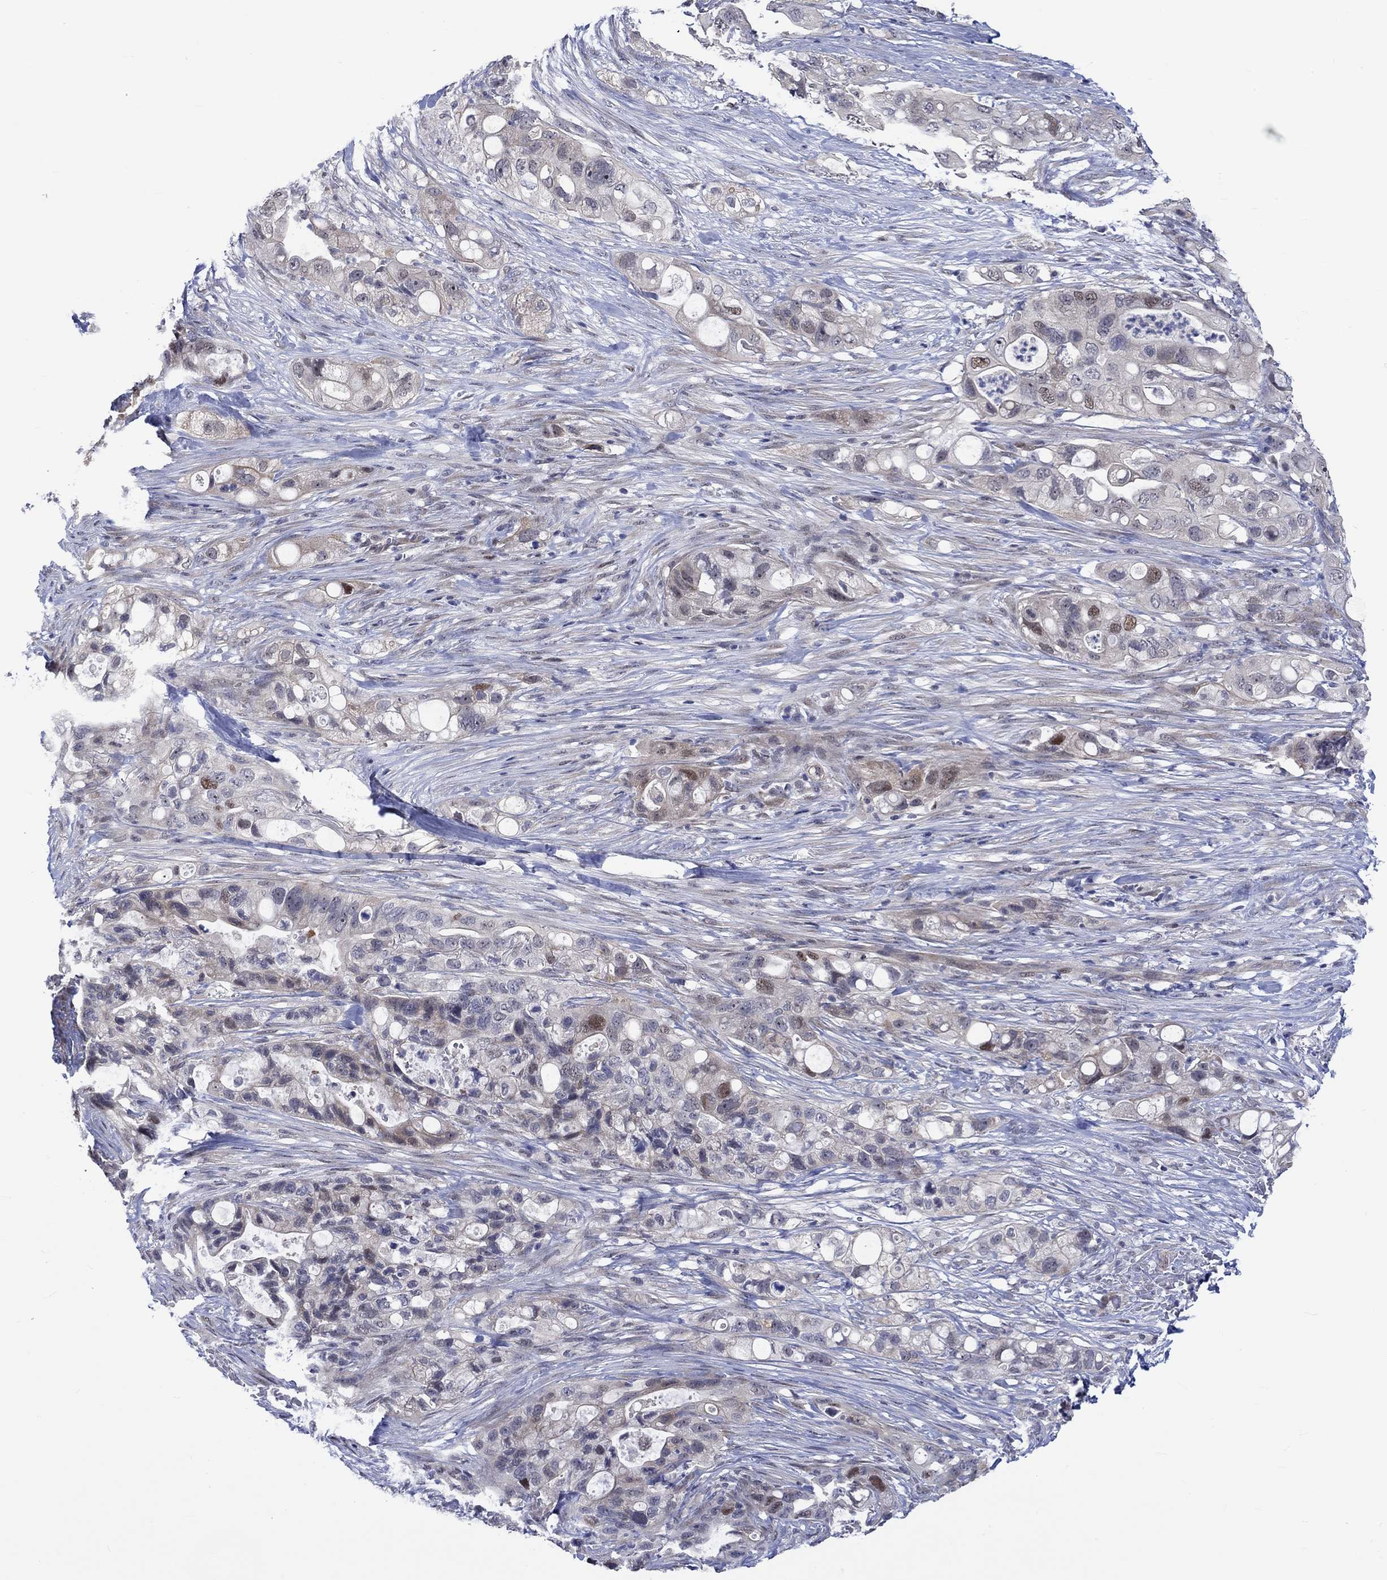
{"staining": {"intensity": "moderate", "quantity": "<25%", "location": "nuclear"}, "tissue": "pancreatic cancer", "cell_type": "Tumor cells", "image_type": "cancer", "snomed": [{"axis": "morphology", "description": "Adenocarcinoma, NOS"}, {"axis": "topography", "description": "Pancreas"}], "caption": "A brown stain shows moderate nuclear expression of a protein in human adenocarcinoma (pancreatic) tumor cells.", "gene": "E2F8", "patient": {"sex": "female", "age": 72}}